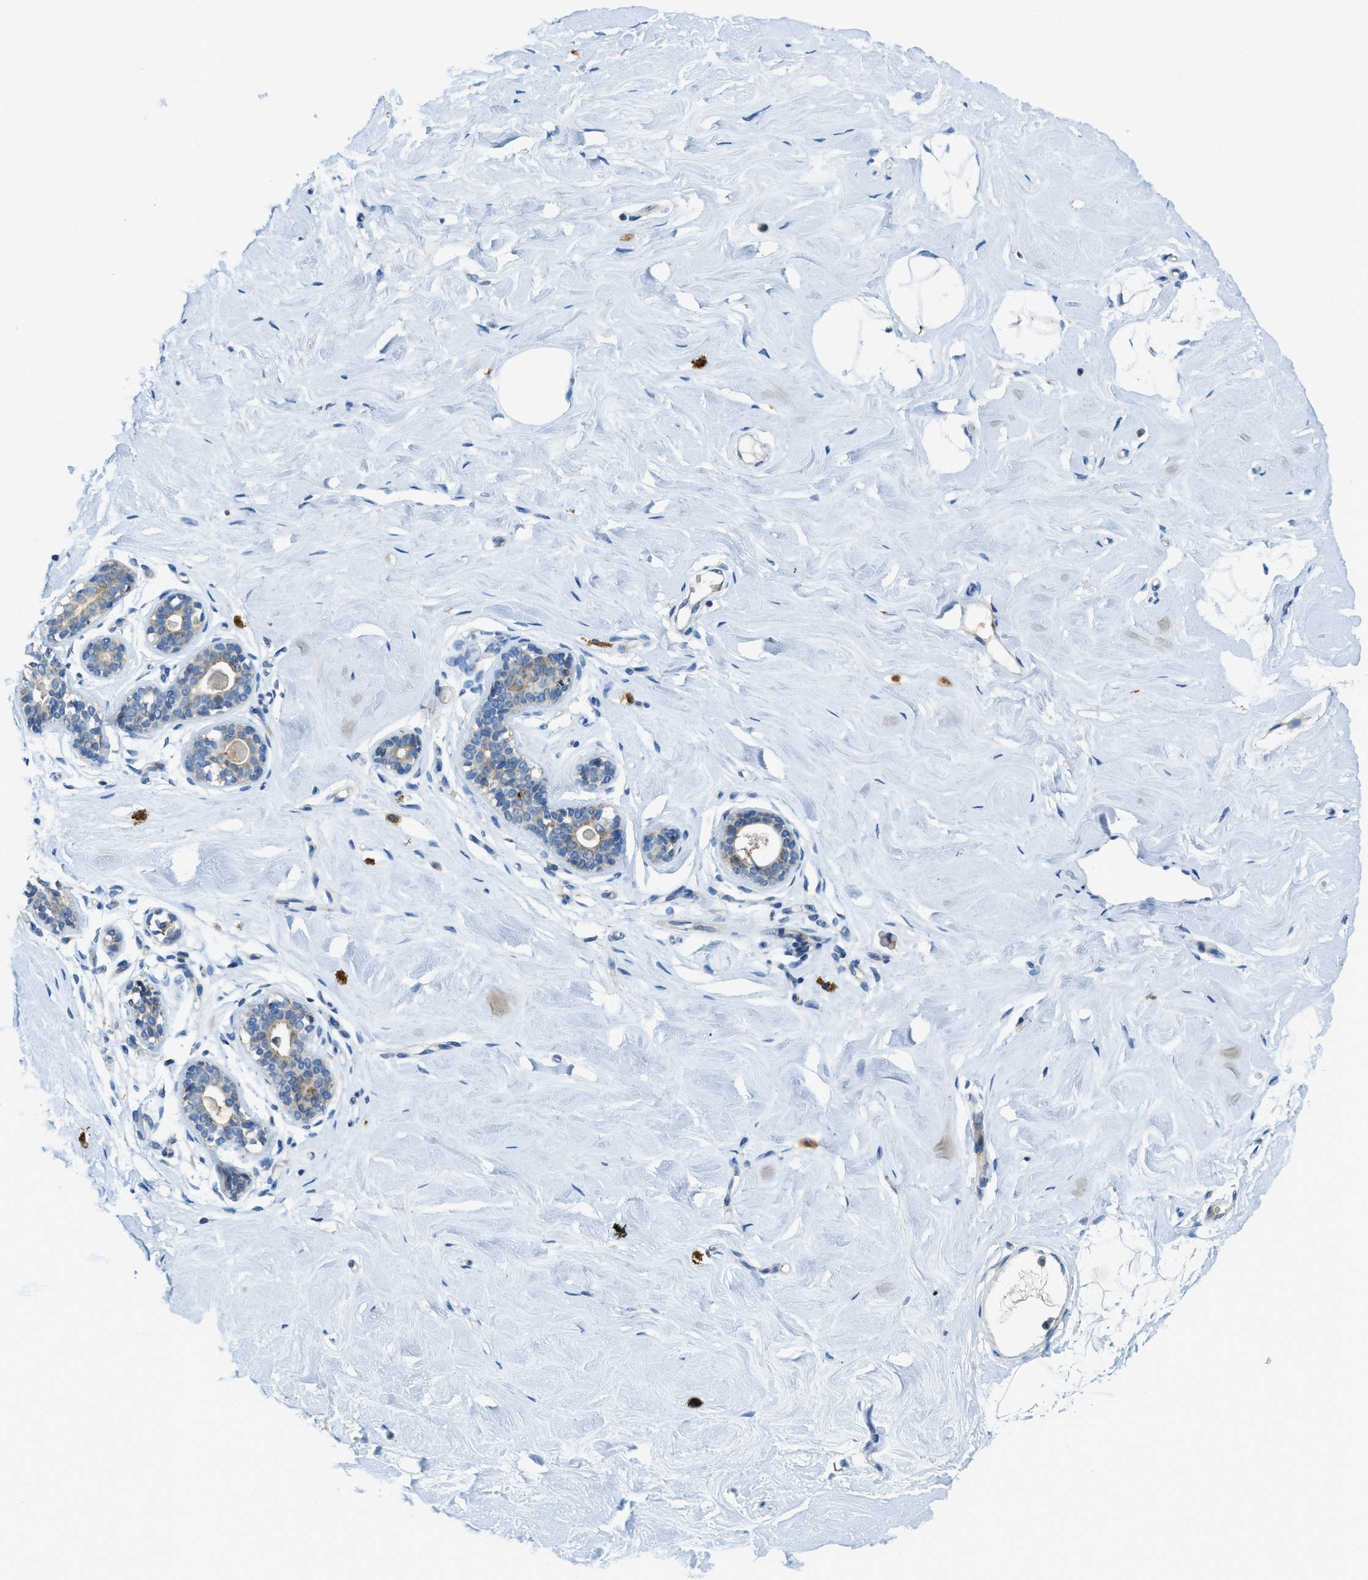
{"staining": {"intensity": "negative", "quantity": "none", "location": "none"}, "tissue": "breast", "cell_type": "Adipocytes", "image_type": "normal", "snomed": [{"axis": "morphology", "description": "Normal tissue, NOS"}, {"axis": "topography", "description": "Breast"}], "caption": "The immunohistochemistry (IHC) histopathology image has no significant positivity in adipocytes of breast.", "gene": "RFFL", "patient": {"sex": "female", "age": 23}}